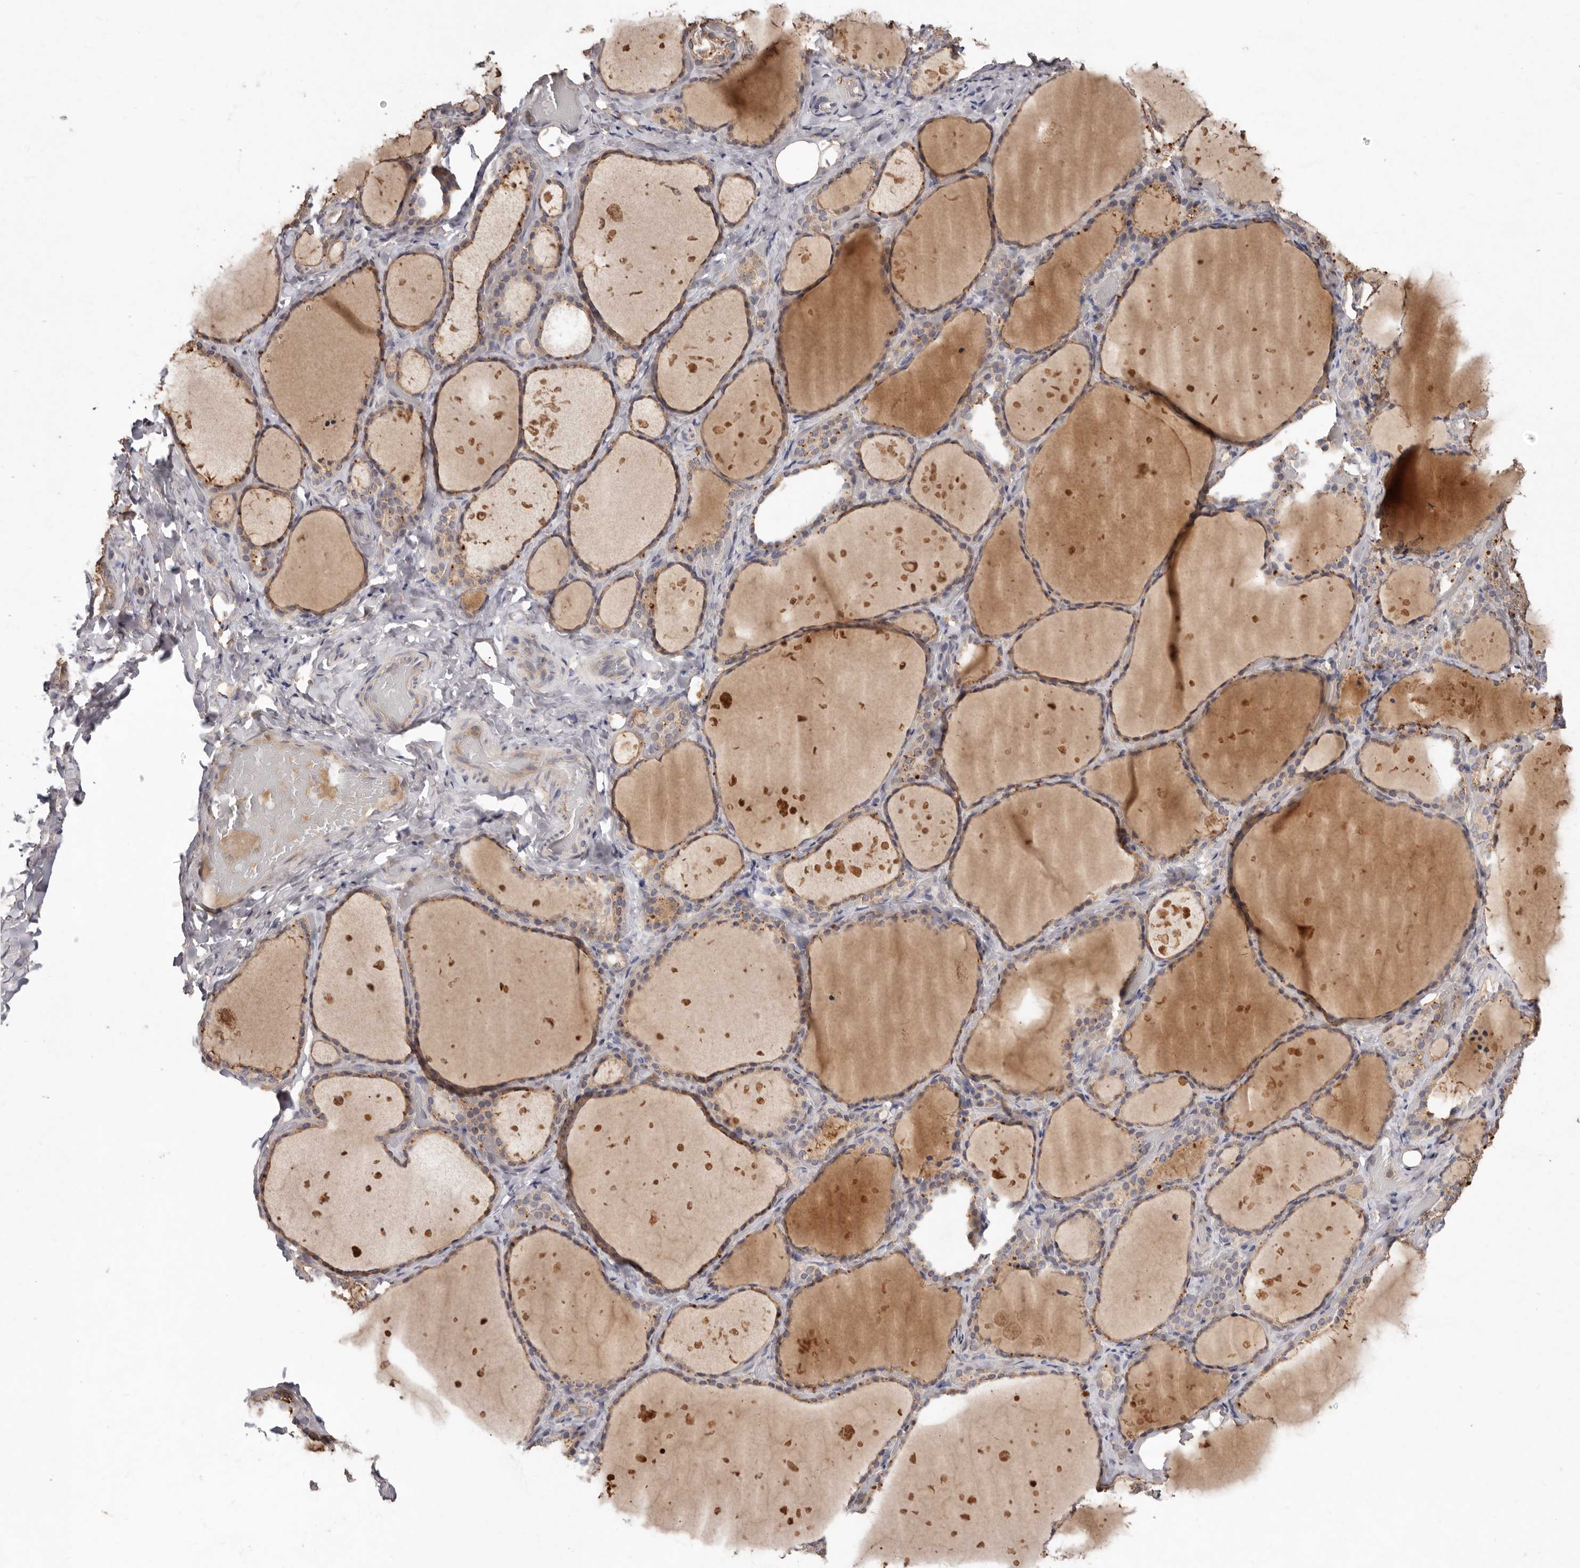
{"staining": {"intensity": "weak", "quantity": ">75%", "location": "cytoplasmic/membranous"}, "tissue": "thyroid gland", "cell_type": "Glandular cells", "image_type": "normal", "snomed": [{"axis": "morphology", "description": "Normal tissue, NOS"}, {"axis": "topography", "description": "Thyroid gland"}], "caption": "Immunohistochemistry (IHC) micrograph of normal thyroid gland: human thyroid gland stained using immunohistochemistry displays low levels of weak protein expression localized specifically in the cytoplasmic/membranous of glandular cells, appearing as a cytoplasmic/membranous brown color.", "gene": "EDEM1", "patient": {"sex": "female", "age": 44}}